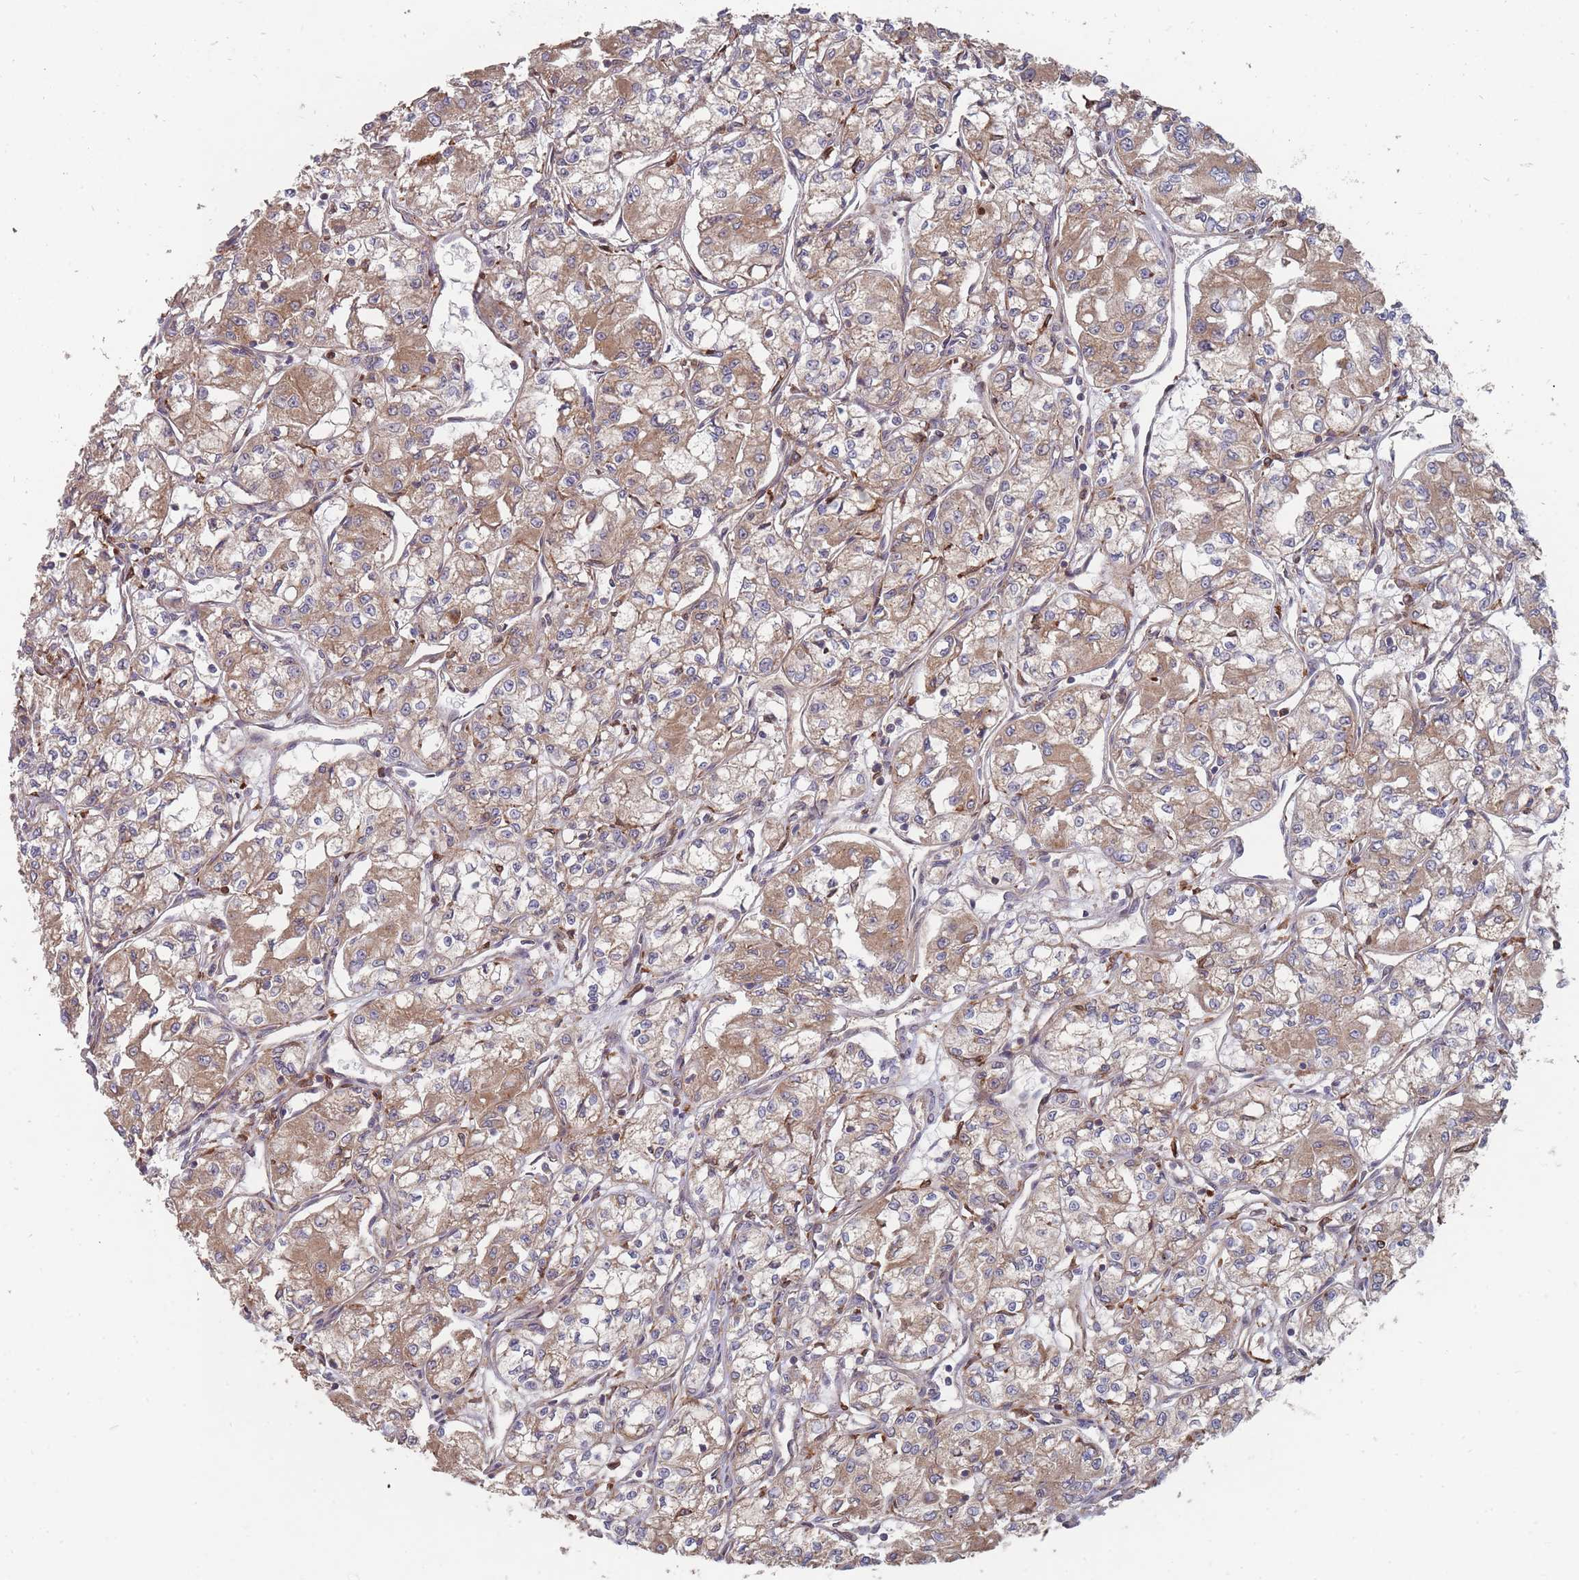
{"staining": {"intensity": "moderate", "quantity": ">75%", "location": "cytoplasmic/membranous"}, "tissue": "renal cancer", "cell_type": "Tumor cells", "image_type": "cancer", "snomed": [{"axis": "morphology", "description": "Adenocarcinoma, NOS"}, {"axis": "topography", "description": "Kidney"}], "caption": "Immunohistochemistry (IHC) image of human renal adenocarcinoma stained for a protein (brown), which displays medium levels of moderate cytoplasmic/membranous positivity in about >75% of tumor cells.", "gene": "THSD7B", "patient": {"sex": "male", "age": 59}}